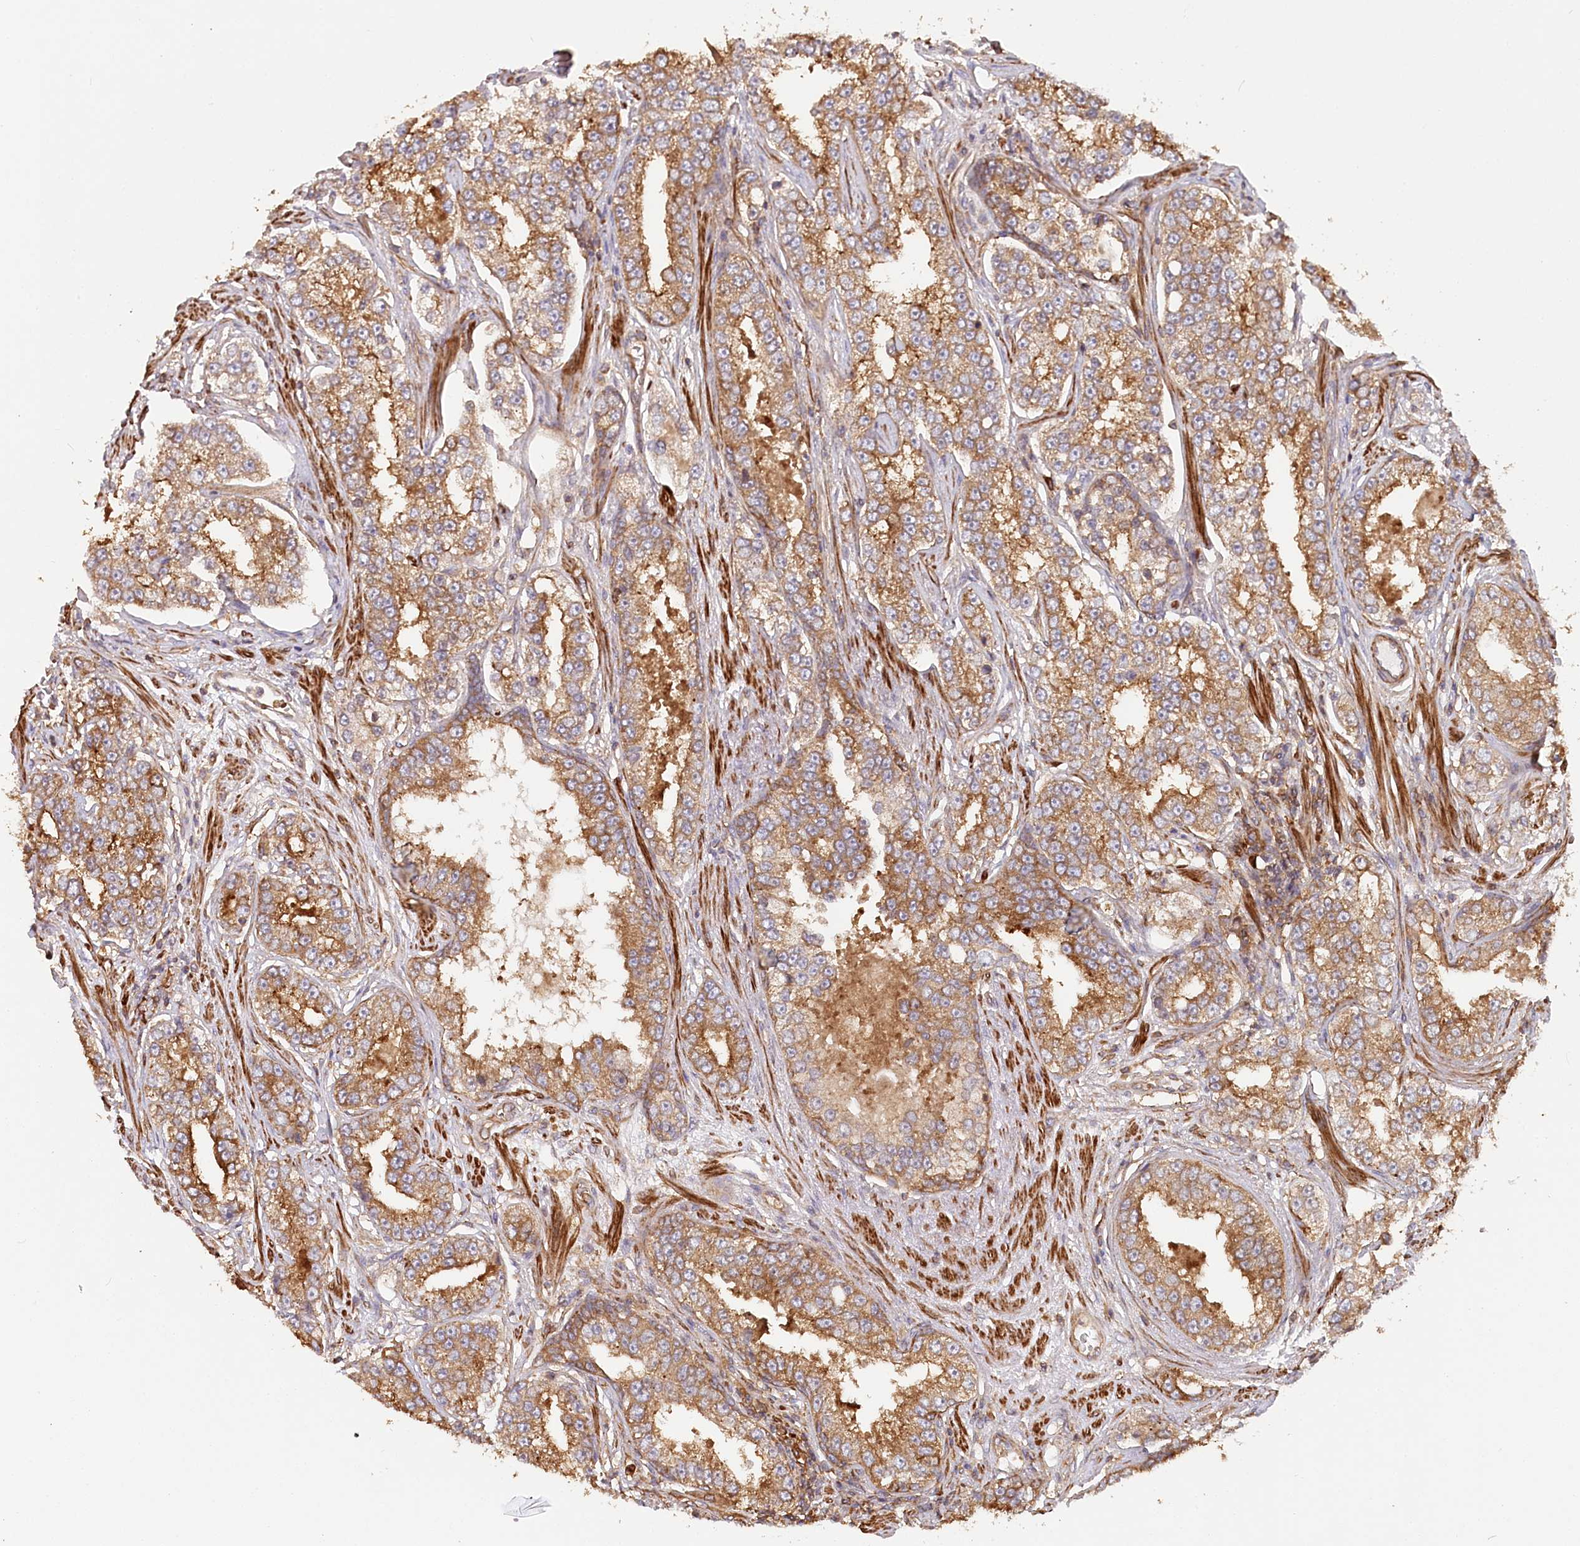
{"staining": {"intensity": "moderate", "quantity": ">75%", "location": "cytoplasmic/membranous"}, "tissue": "prostate cancer", "cell_type": "Tumor cells", "image_type": "cancer", "snomed": [{"axis": "morphology", "description": "Normal tissue, NOS"}, {"axis": "morphology", "description": "Adenocarcinoma, High grade"}, {"axis": "topography", "description": "Prostate"}], "caption": "There is medium levels of moderate cytoplasmic/membranous positivity in tumor cells of adenocarcinoma (high-grade) (prostate), as demonstrated by immunohistochemical staining (brown color).", "gene": "PAIP2", "patient": {"sex": "male", "age": 83}}